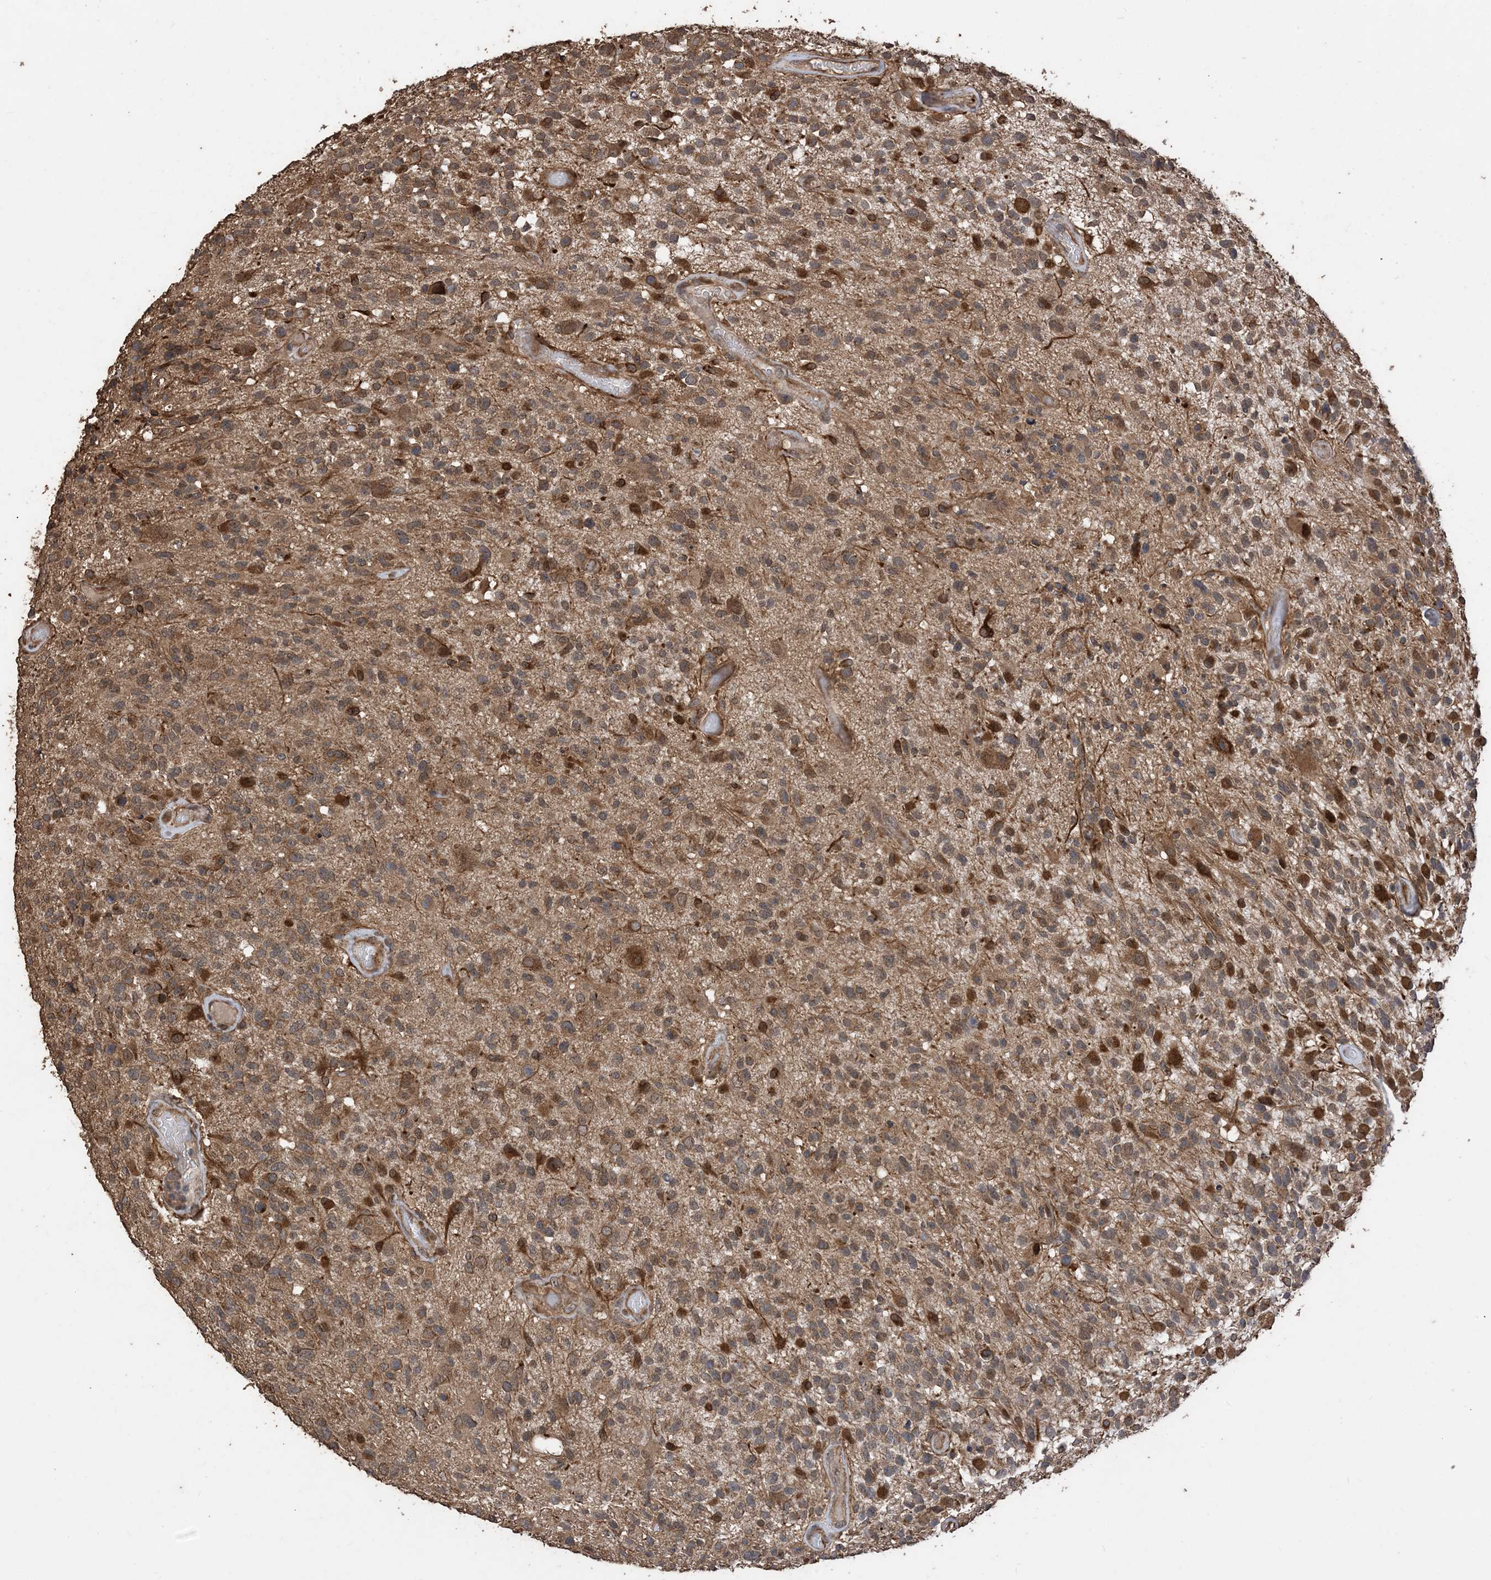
{"staining": {"intensity": "moderate", "quantity": ">75%", "location": "cytoplasmic/membranous"}, "tissue": "glioma", "cell_type": "Tumor cells", "image_type": "cancer", "snomed": [{"axis": "morphology", "description": "Glioma, malignant, High grade"}, {"axis": "morphology", "description": "Glioblastoma, NOS"}, {"axis": "topography", "description": "Brain"}], "caption": "Immunohistochemistry (DAB) staining of malignant glioma (high-grade) demonstrates moderate cytoplasmic/membranous protein expression in about >75% of tumor cells.", "gene": "ZKSCAN5", "patient": {"sex": "male", "age": 60}}